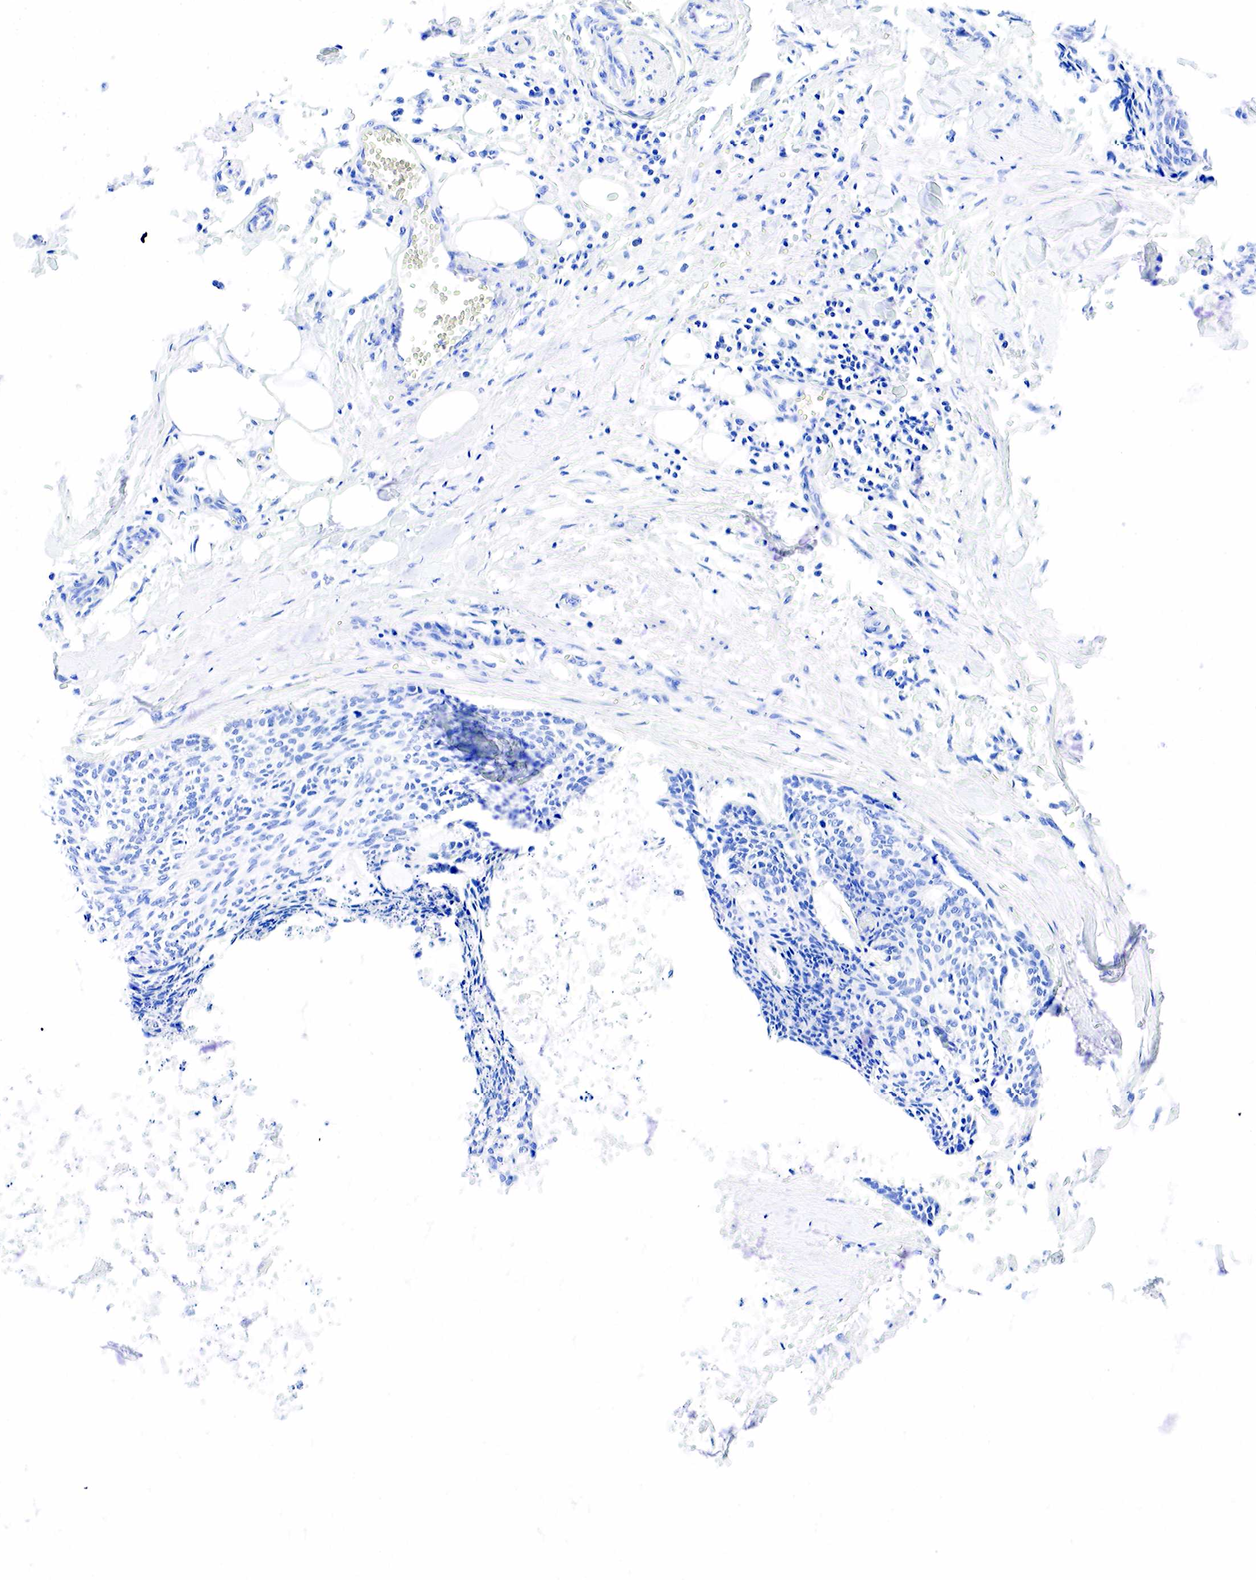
{"staining": {"intensity": "negative", "quantity": "none", "location": "none"}, "tissue": "head and neck cancer", "cell_type": "Tumor cells", "image_type": "cancer", "snomed": [{"axis": "morphology", "description": "Squamous cell carcinoma, NOS"}, {"axis": "topography", "description": "Salivary gland"}, {"axis": "topography", "description": "Head-Neck"}], "caption": "The photomicrograph demonstrates no significant positivity in tumor cells of head and neck cancer (squamous cell carcinoma).", "gene": "ESR1", "patient": {"sex": "male", "age": 70}}